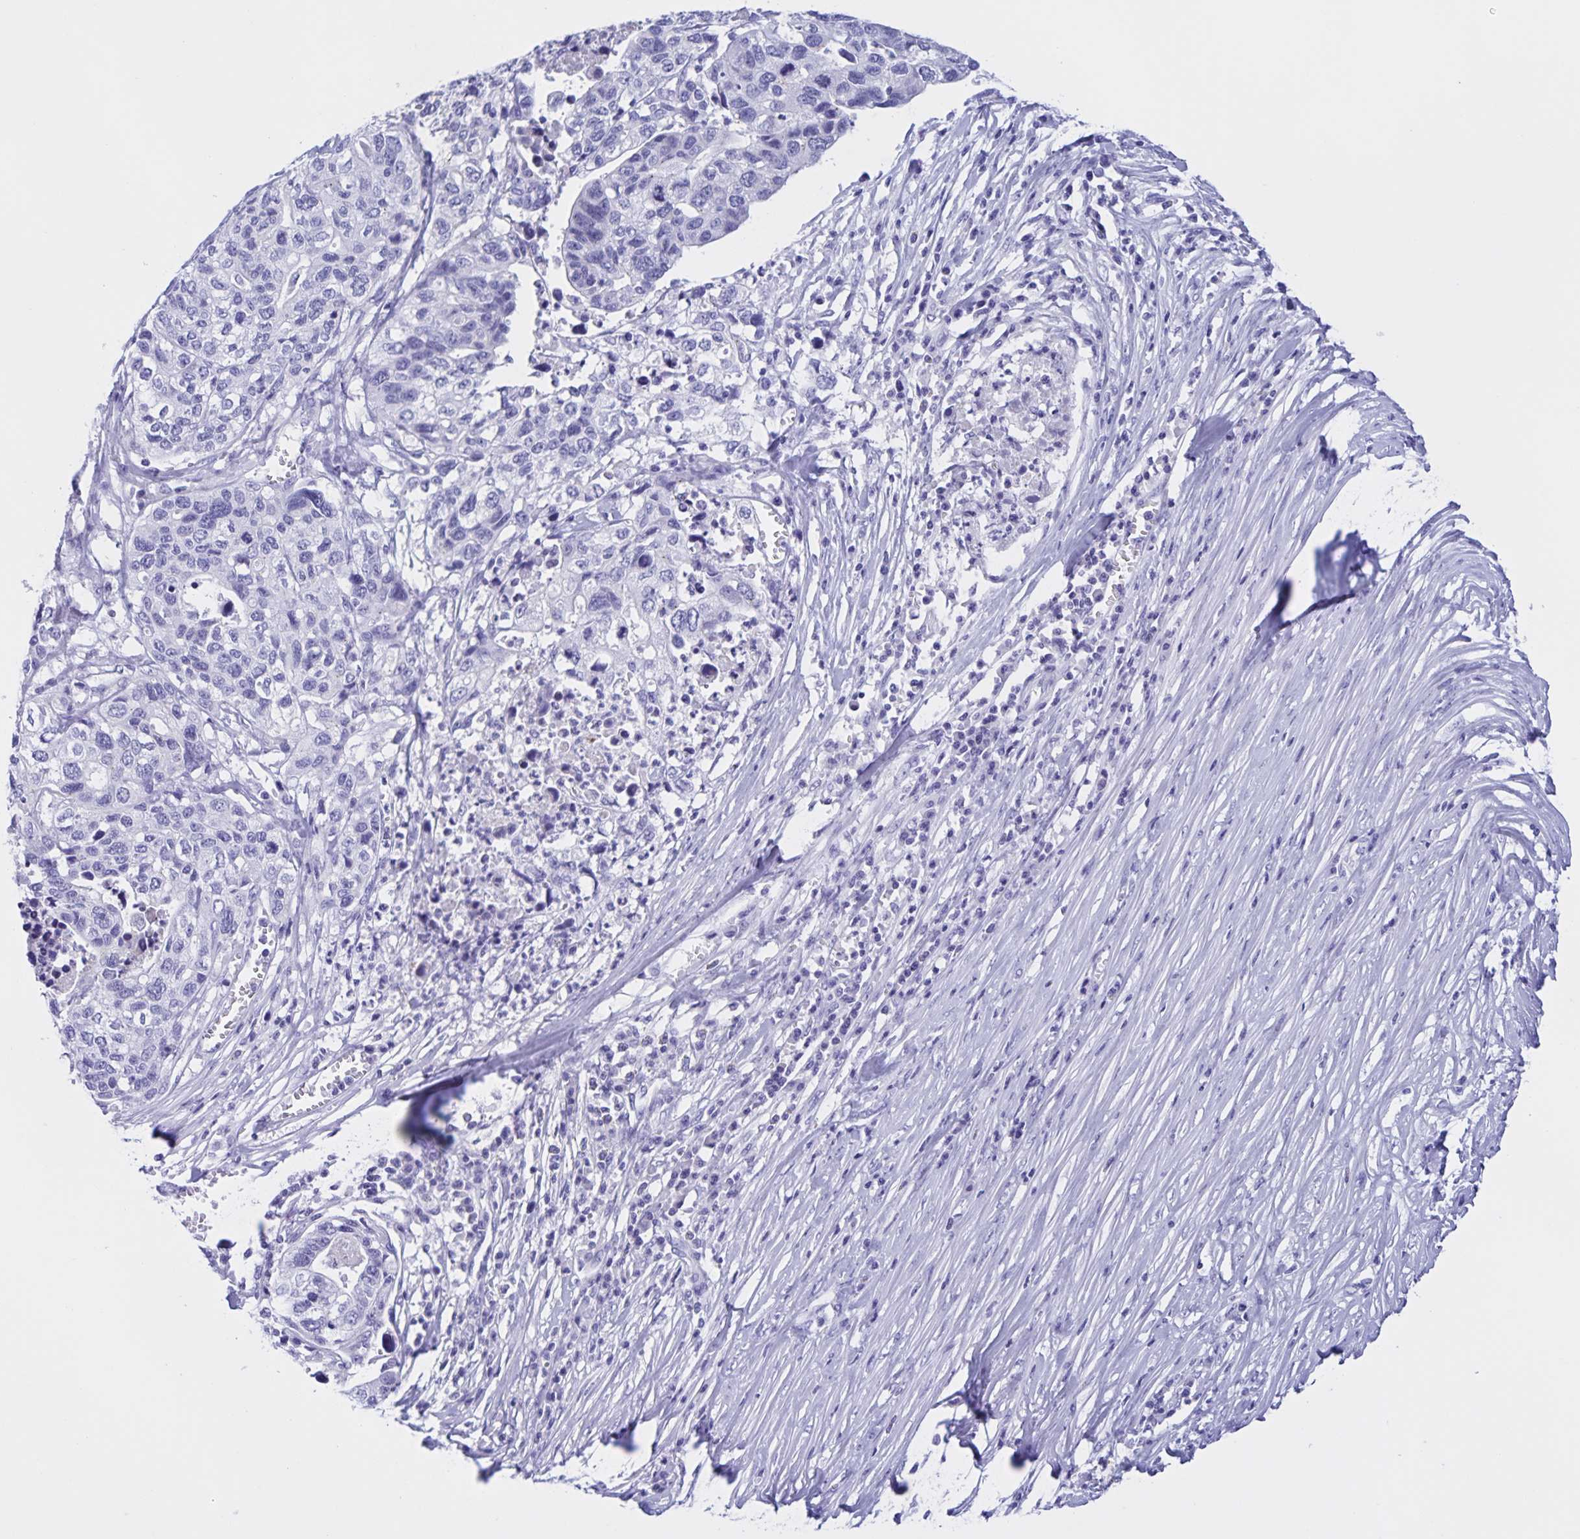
{"staining": {"intensity": "negative", "quantity": "none", "location": "none"}, "tissue": "stomach cancer", "cell_type": "Tumor cells", "image_type": "cancer", "snomed": [{"axis": "morphology", "description": "Adenocarcinoma, NOS"}, {"axis": "topography", "description": "Stomach, upper"}], "caption": "An immunohistochemistry photomicrograph of stomach cancer is shown. There is no staining in tumor cells of stomach cancer.", "gene": "CATSPER4", "patient": {"sex": "female", "age": 67}}